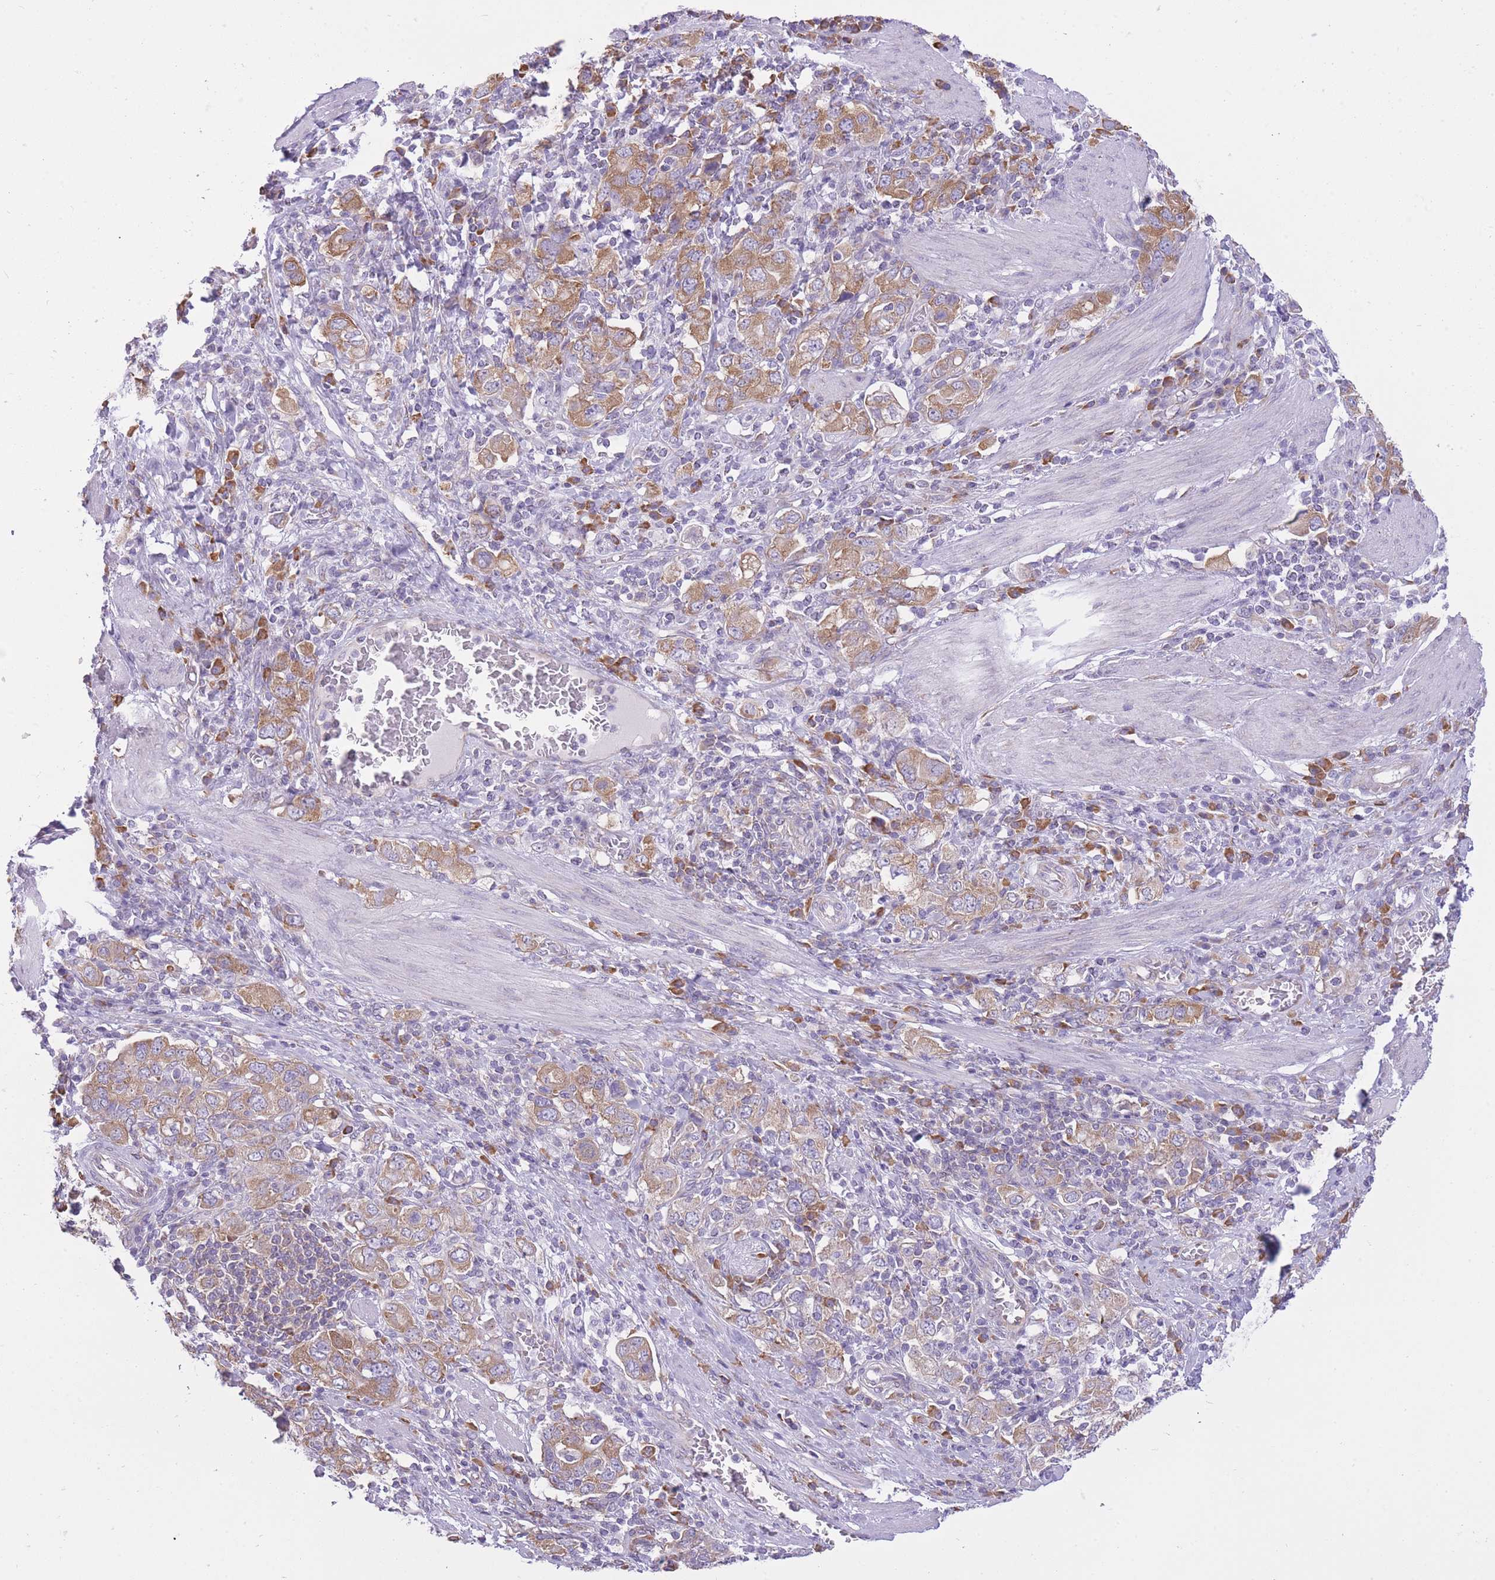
{"staining": {"intensity": "moderate", "quantity": ">75%", "location": "cytoplasmic/membranous"}, "tissue": "stomach cancer", "cell_type": "Tumor cells", "image_type": "cancer", "snomed": [{"axis": "morphology", "description": "Adenocarcinoma, NOS"}, {"axis": "topography", "description": "Stomach, upper"}, {"axis": "topography", "description": "Stomach"}], "caption": "The photomicrograph displays immunohistochemical staining of stomach adenocarcinoma. There is moderate cytoplasmic/membranous positivity is identified in approximately >75% of tumor cells.", "gene": "ZNF501", "patient": {"sex": "male", "age": 62}}